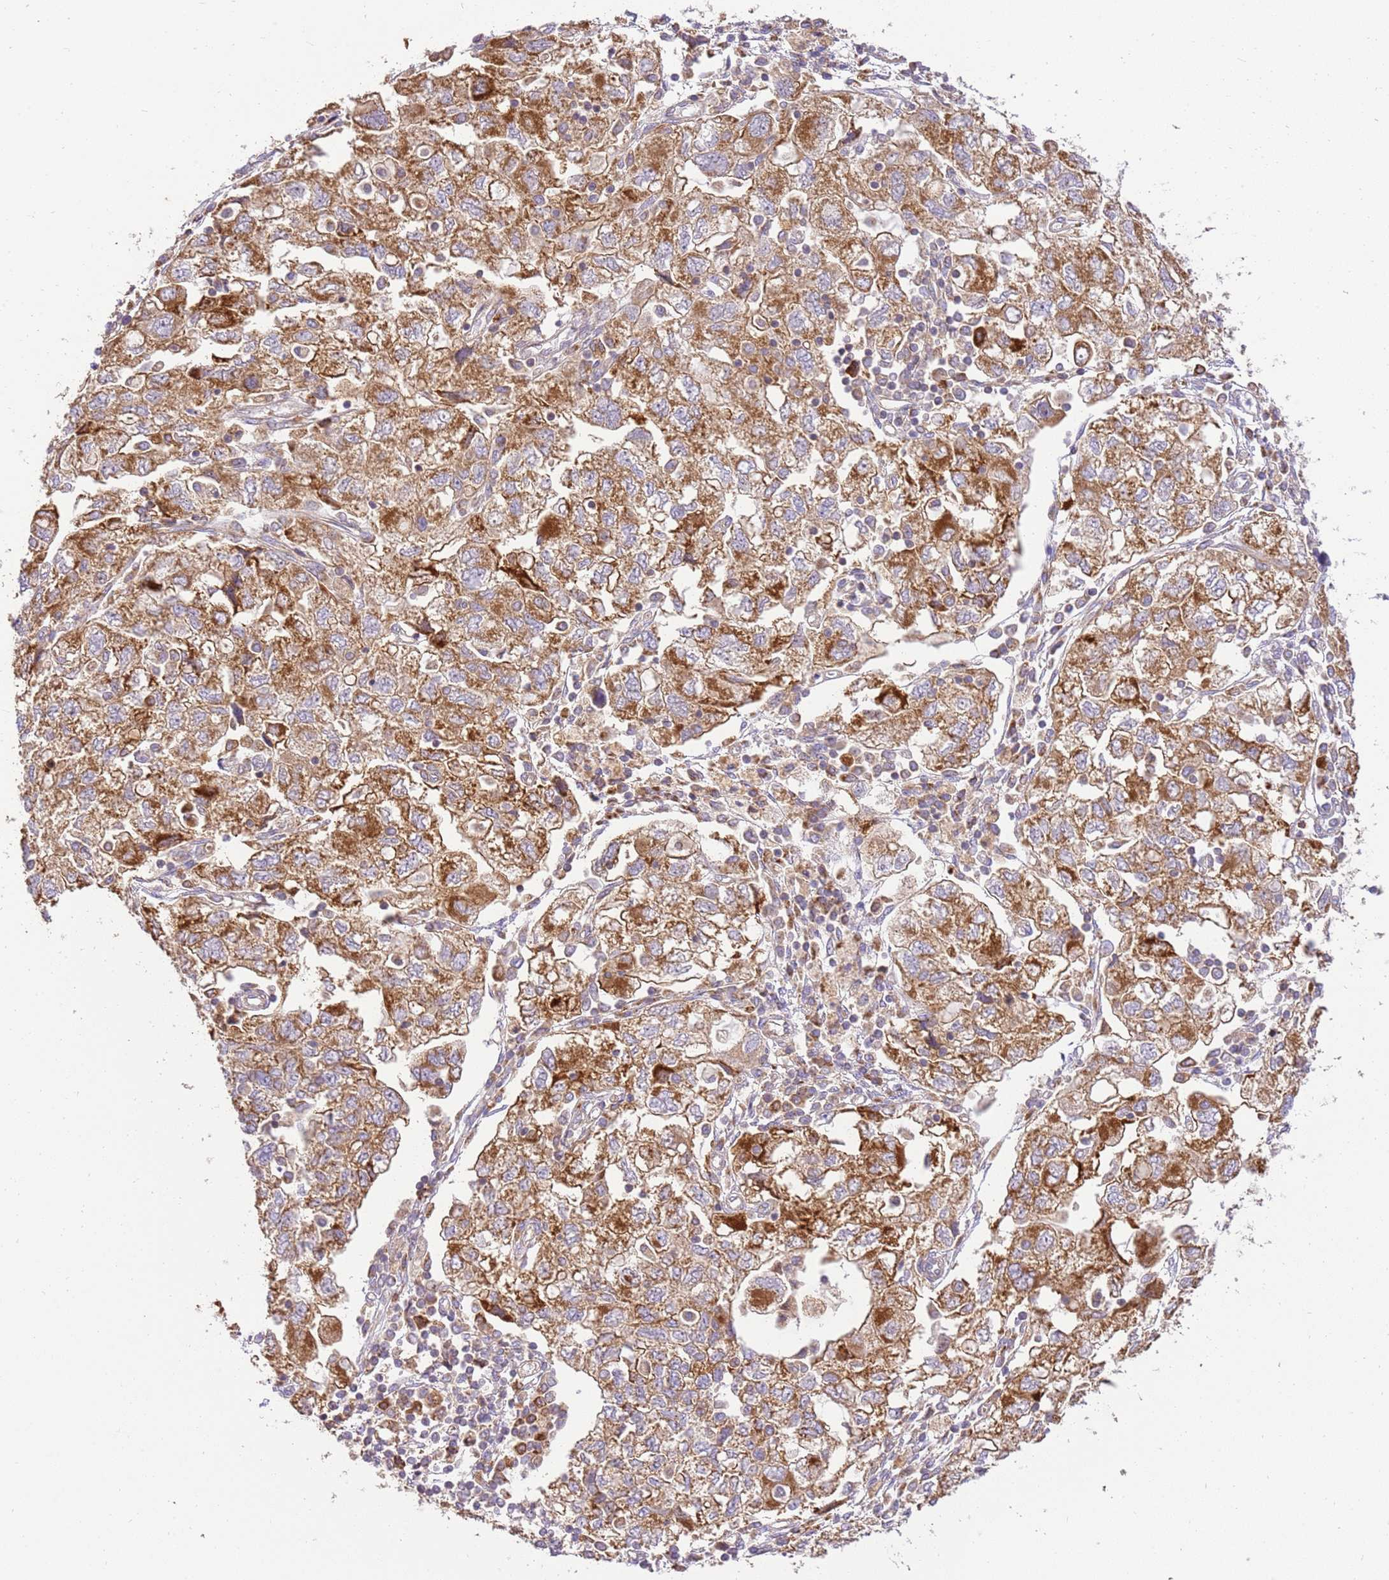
{"staining": {"intensity": "moderate", "quantity": ">75%", "location": "cytoplasmic/membranous"}, "tissue": "ovarian cancer", "cell_type": "Tumor cells", "image_type": "cancer", "snomed": [{"axis": "morphology", "description": "Carcinoma, NOS"}, {"axis": "morphology", "description": "Cystadenocarcinoma, serous, NOS"}, {"axis": "topography", "description": "Ovary"}], "caption": "Approximately >75% of tumor cells in ovarian cancer show moderate cytoplasmic/membranous protein positivity as visualized by brown immunohistochemical staining.", "gene": "SPATA2L", "patient": {"sex": "female", "age": 69}}